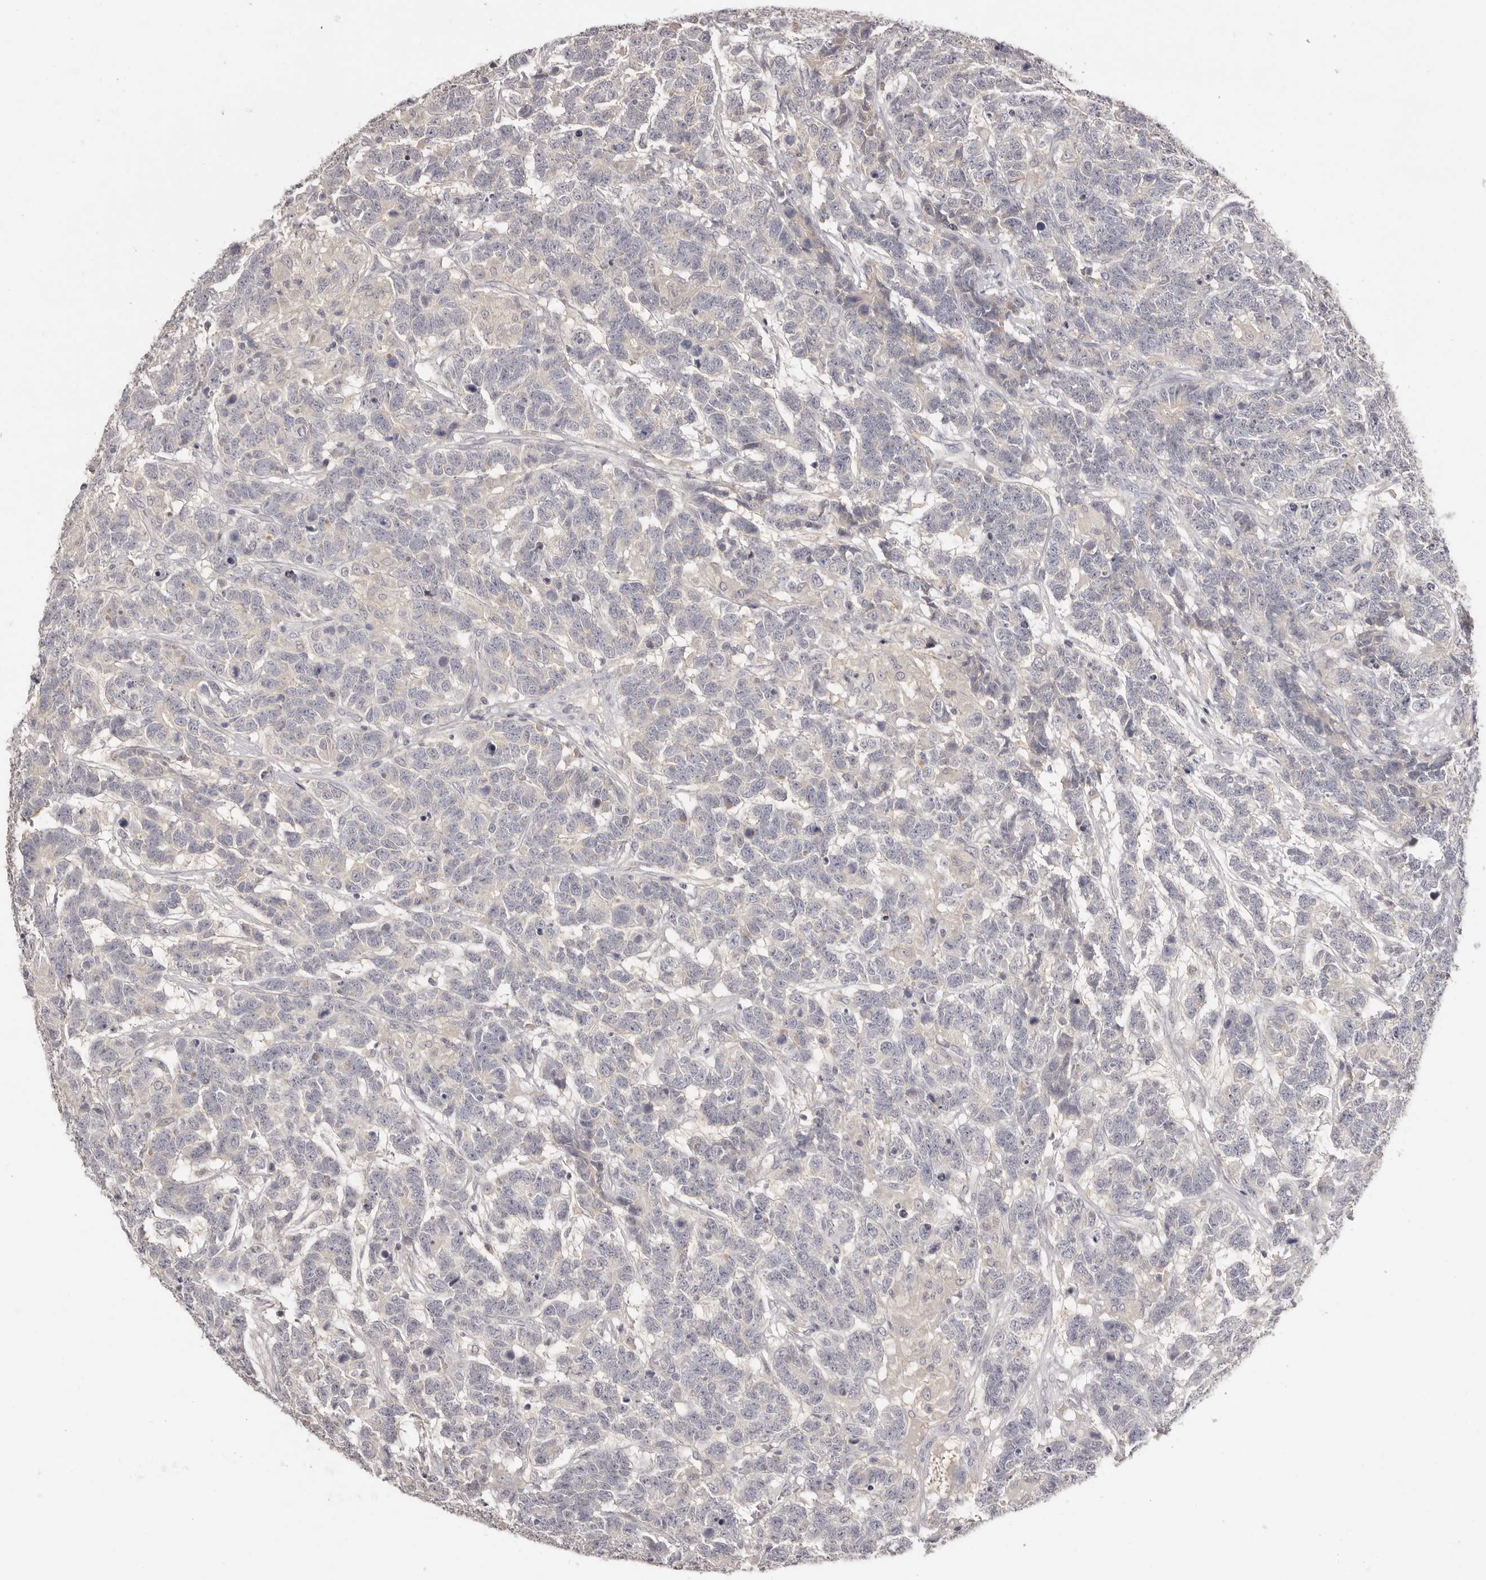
{"staining": {"intensity": "negative", "quantity": "none", "location": "none"}, "tissue": "testis cancer", "cell_type": "Tumor cells", "image_type": "cancer", "snomed": [{"axis": "morphology", "description": "Carcinoma, Embryonal, NOS"}, {"axis": "topography", "description": "Testis"}], "caption": "High magnification brightfield microscopy of testis embryonal carcinoma stained with DAB (3,3'-diaminobenzidine) (brown) and counterstained with hematoxylin (blue): tumor cells show no significant staining. (Brightfield microscopy of DAB (3,3'-diaminobenzidine) immunohistochemistry (IHC) at high magnification).", "gene": "SCUBE2", "patient": {"sex": "male", "age": 26}}